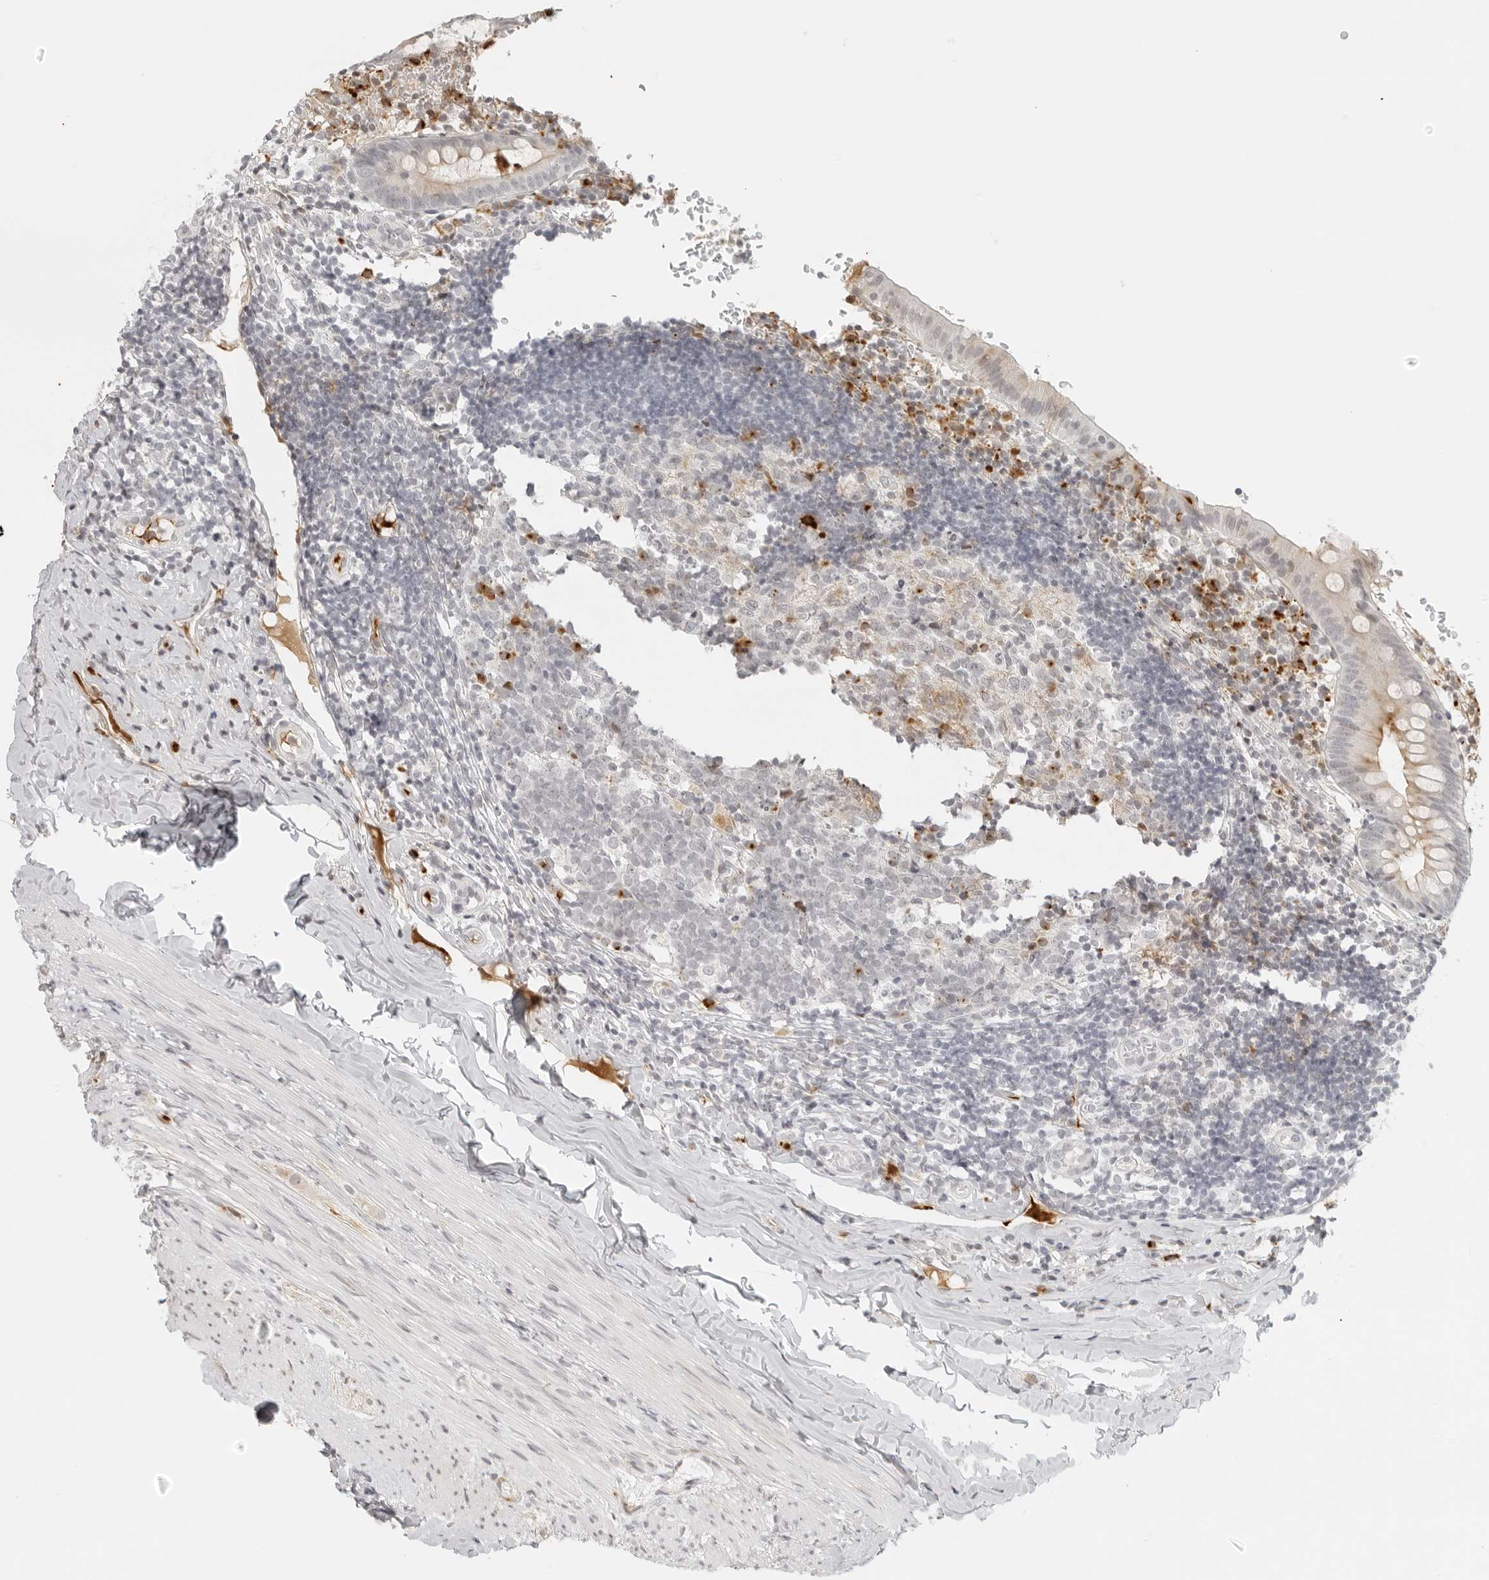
{"staining": {"intensity": "weak", "quantity": "25%-75%", "location": "cytoplasmic/membranous,nuclear"}, "tissue": "appendix", "cell_type": "Glandular cells", "image_type": "normal", "snomed": [{"axis": "morphology", "description": "Normal tissue, NOS"}, {"axis": "topography", "description": "Appendix"}], "caption": "Weak cytoplasmic/membranous,nuclear protein positivity is identified in approximately 25%-75% of glandular cells in appendix.", "gene": "ZNF678", "patient": {"sex": "male", "age": 8}}